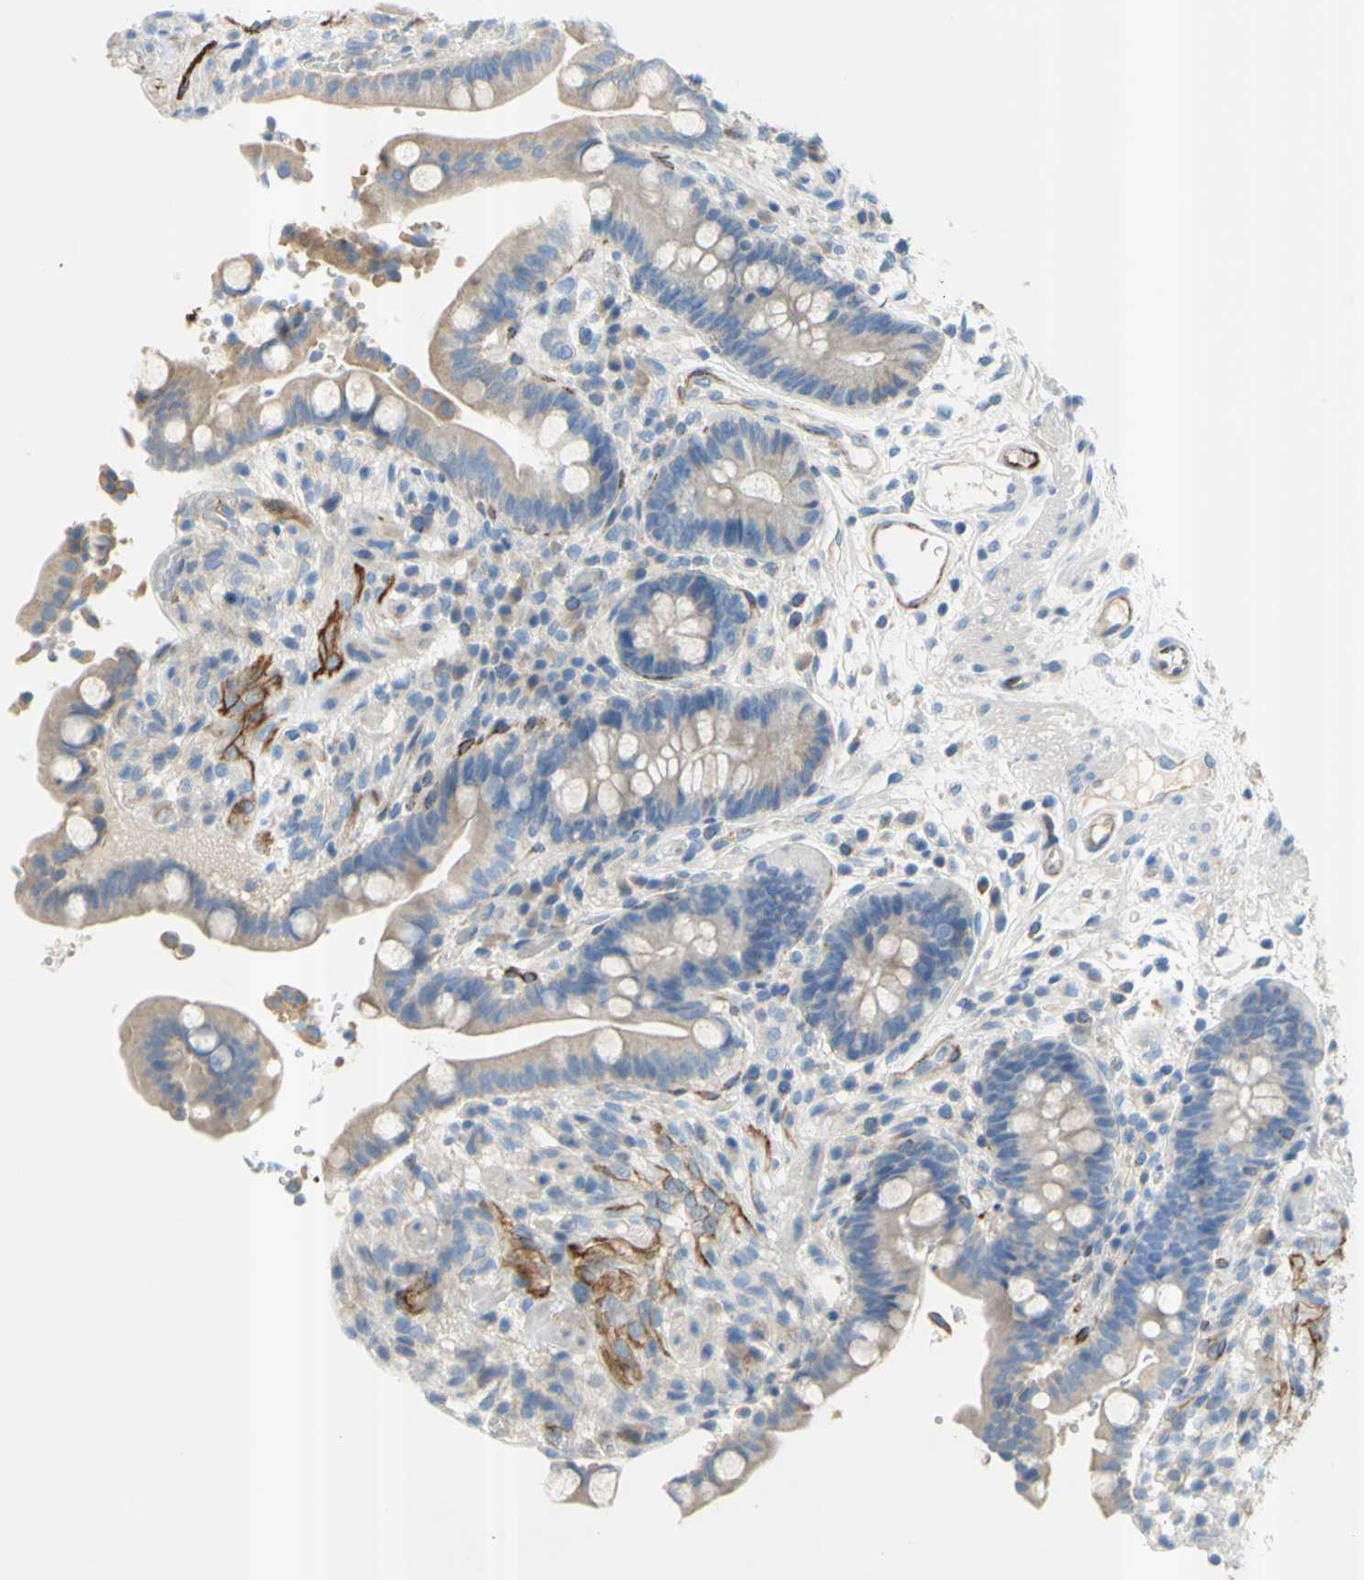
{"staining": {"intensity": "weak", "quantity": "25%-75%", "location": "cytoplasmic/membranous"}, "tissue": "colon", "cell_type": "Endothelial cells", "image_type": "normal", "snomed": [{"axis": "morphology", "description": "Normal tissue, NOS"}, {"axis": "topography", "description": "Colon"}], "caption": "This micrograph demonstrates immunohistochemistry (IHC) staining of benign colon, with low weak cytoplasmic/membranous expression in approximately 25%-75% of endothelial cells.", "gene": "PRRG2", "patient": {"sex": "male", "age": 73}}